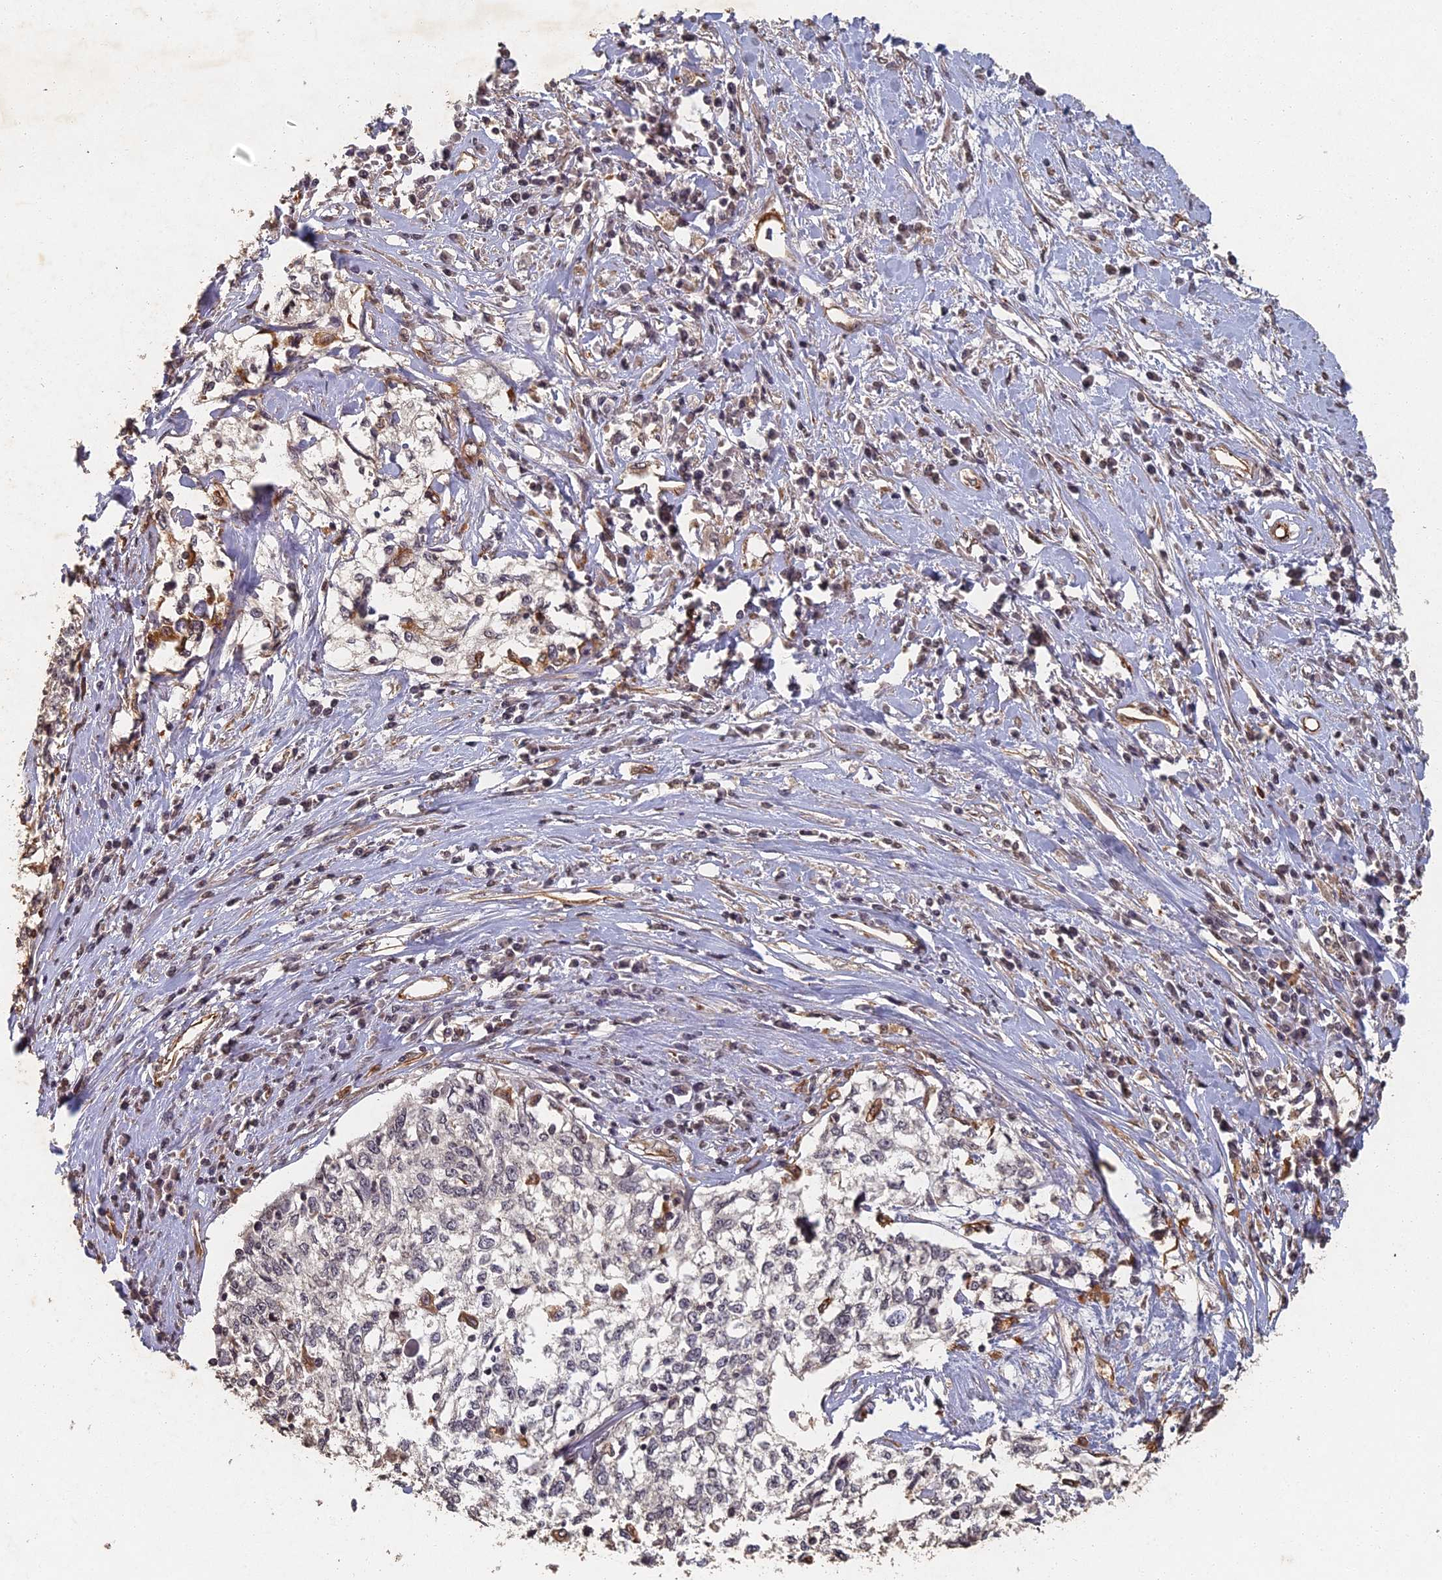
{"staining": {"intensity": "negative", "quantity": "none", "location": "none"}, "tissue": "cervical cancer", "cell_type": "Tumor cells", "image_type": "cancer", "snomed": [{"axis": "morphology", "description": "Squamous cell carcinoma, NOS"}, {"axis": "topography", "description": "Cervix"}], "caption": "Immunohistochemistry (IHC) photomicrograph of cervical cancer (squamous cell carcinoma) stained for a protein (brown), which reveals no staining in tumor cells.", "gene": "ABCB10", "patient": {"sex": "female", "age": 57}}